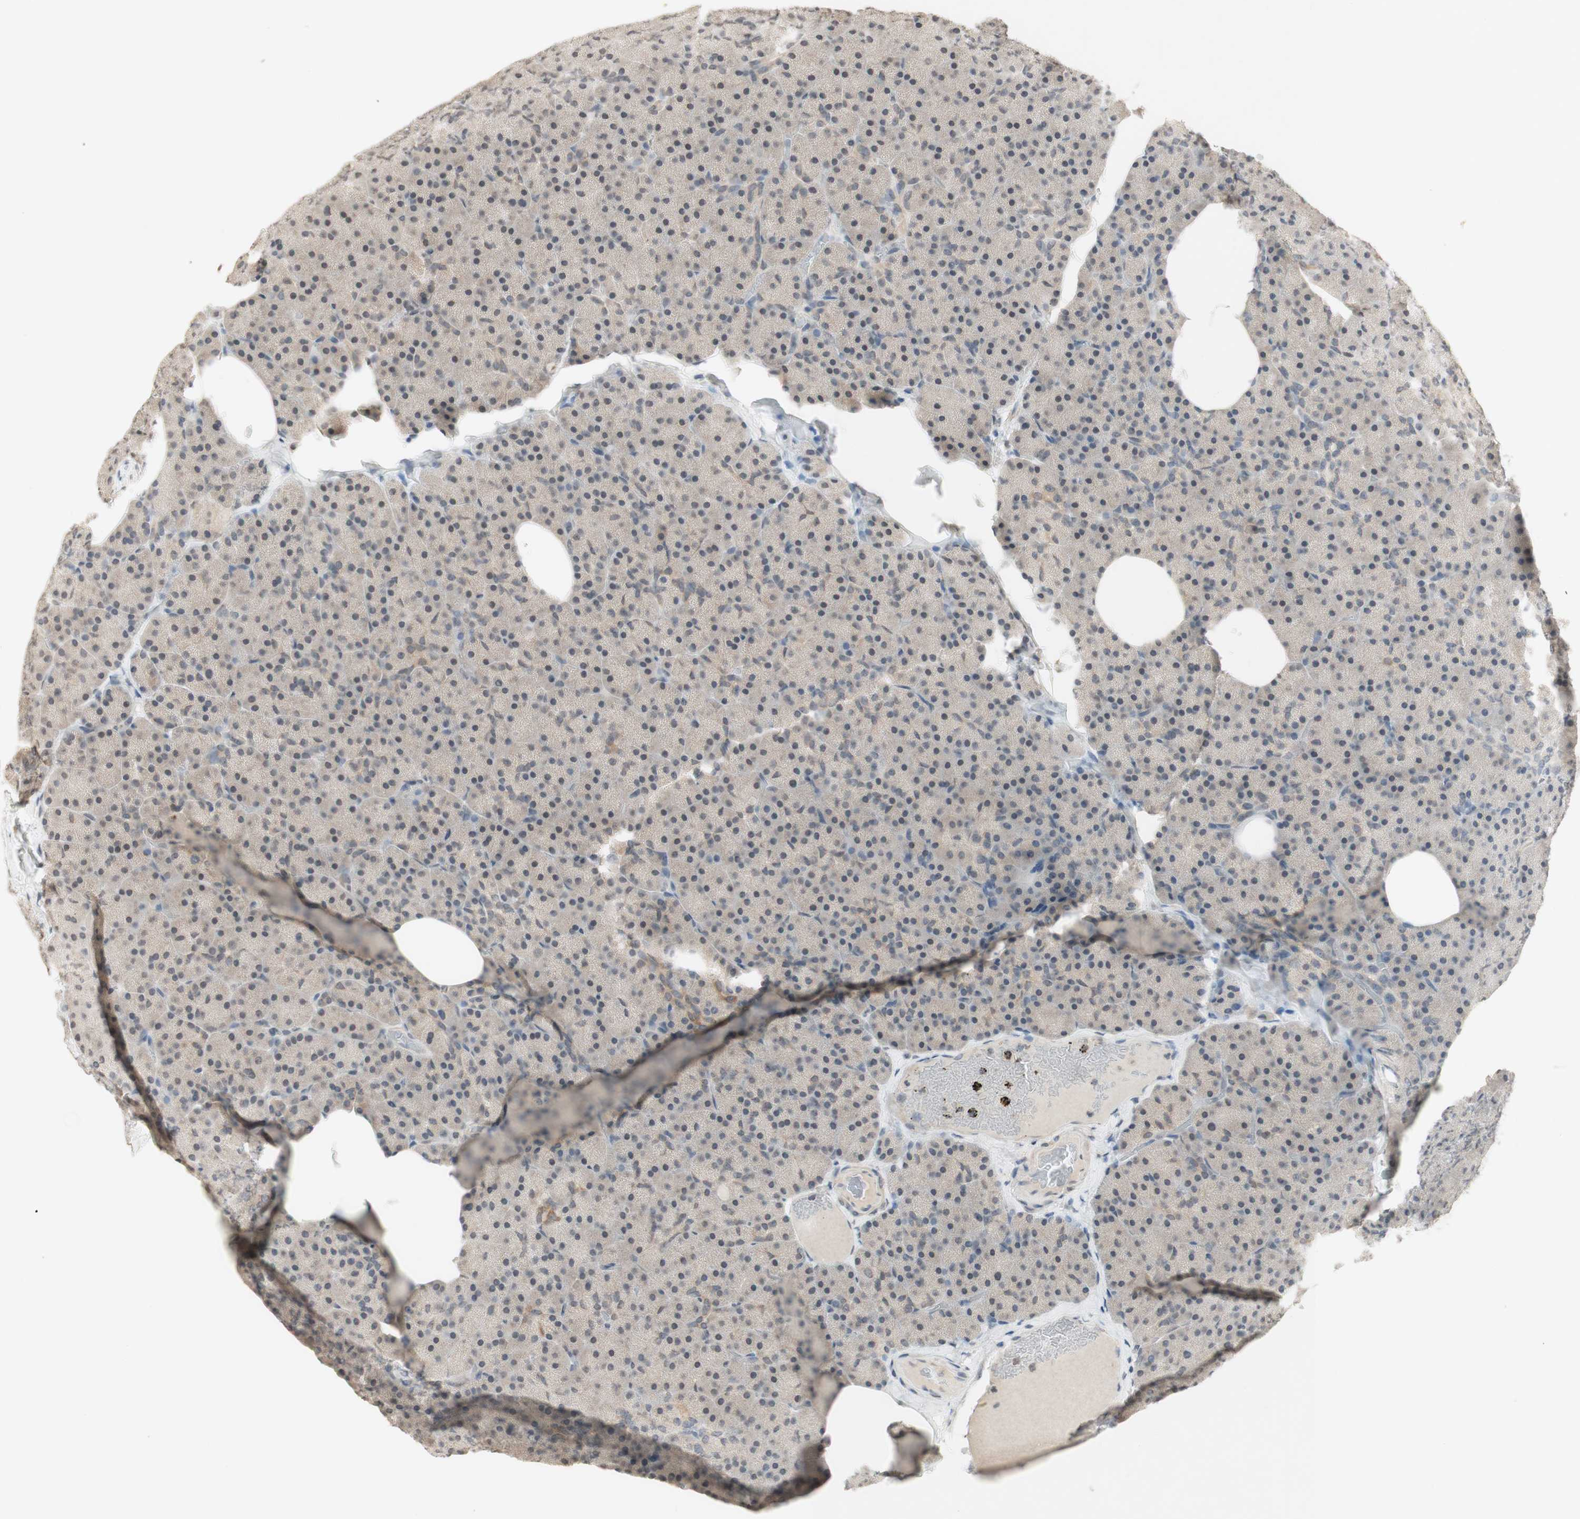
{"staining": {"intensity": "weak", "quantity": ">75%", "location": "cytoplasmic/membranous"}, "tissue": "pancreas", "cell_type": "Exocrine glandular cells", "image_type": "normal", "snomed": [{"axis": "morphology", "description": "Normal tissue, NOS"}, {"axis": "topography", "description": "Pancreas"}], "caption": "Approximately >75% of exocrine glandular cells in unremarkable human pancreas reveal weak cytoplasmic/membranous protein staining as visualized by brown immunohistochemical staining.", "gene": "GLI1", "patient": {"sex": "female", "age": 35}}